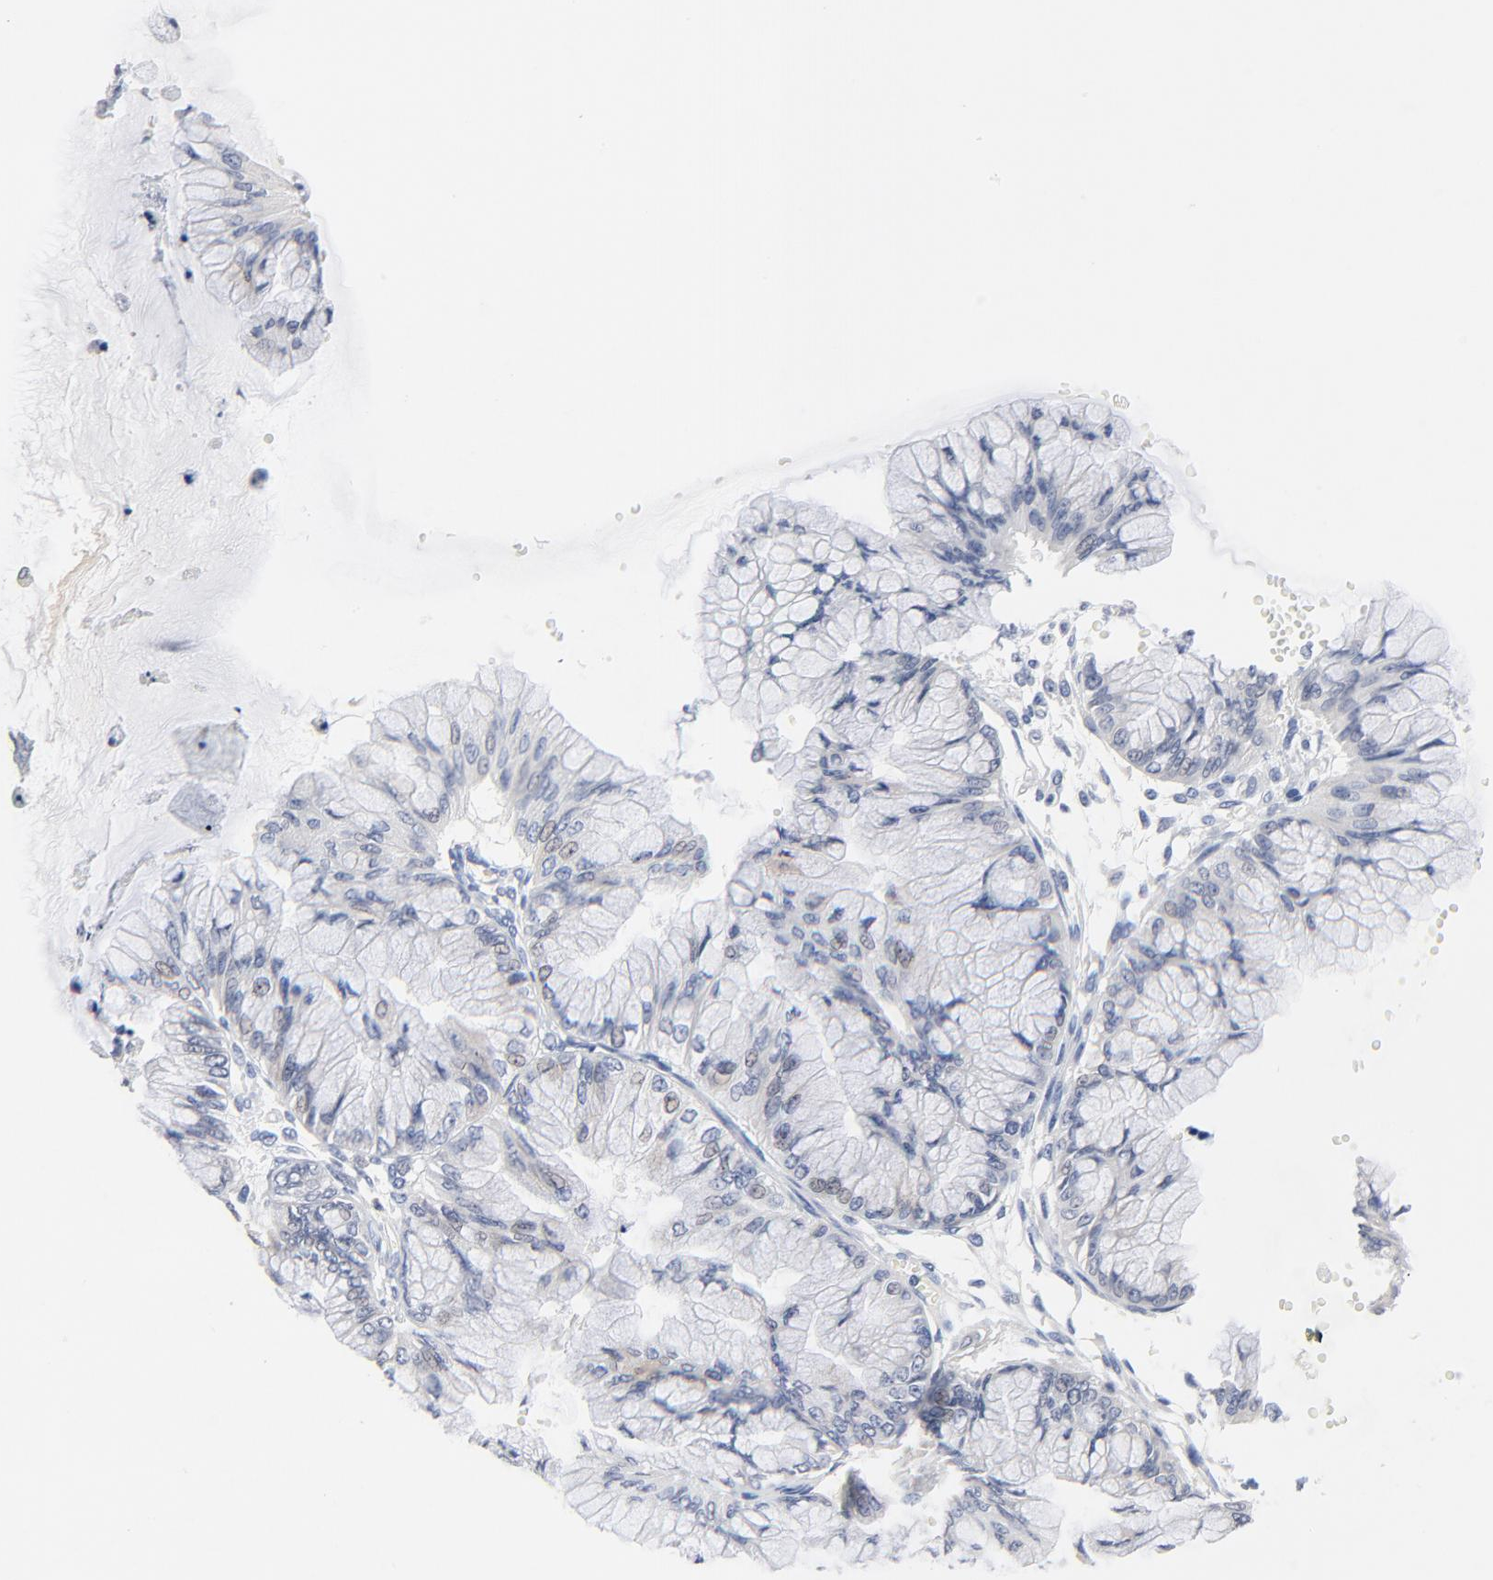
{"staining": {"intensity": "weak", "quantity": "<25%", "location": "cytoplasmic/membranous"}, "tissue": "ovarian cancer", "cell_type": "Tumor cells", "image_type": "cancer", "snomed": [{"axis": "morphology", "description": "Cystadenocarcinoma, mucinous, NOS"}, {"axis": "topography", "description": "Ovary"}], "caption": "Human ovarian mucinous cystadenocarcinoma stained for a protein using immunohistochemistry (IHC) shows no expression in tumor cells.", "gene": "FBXL5", "patient": {"sex": "female", "age": 63}}